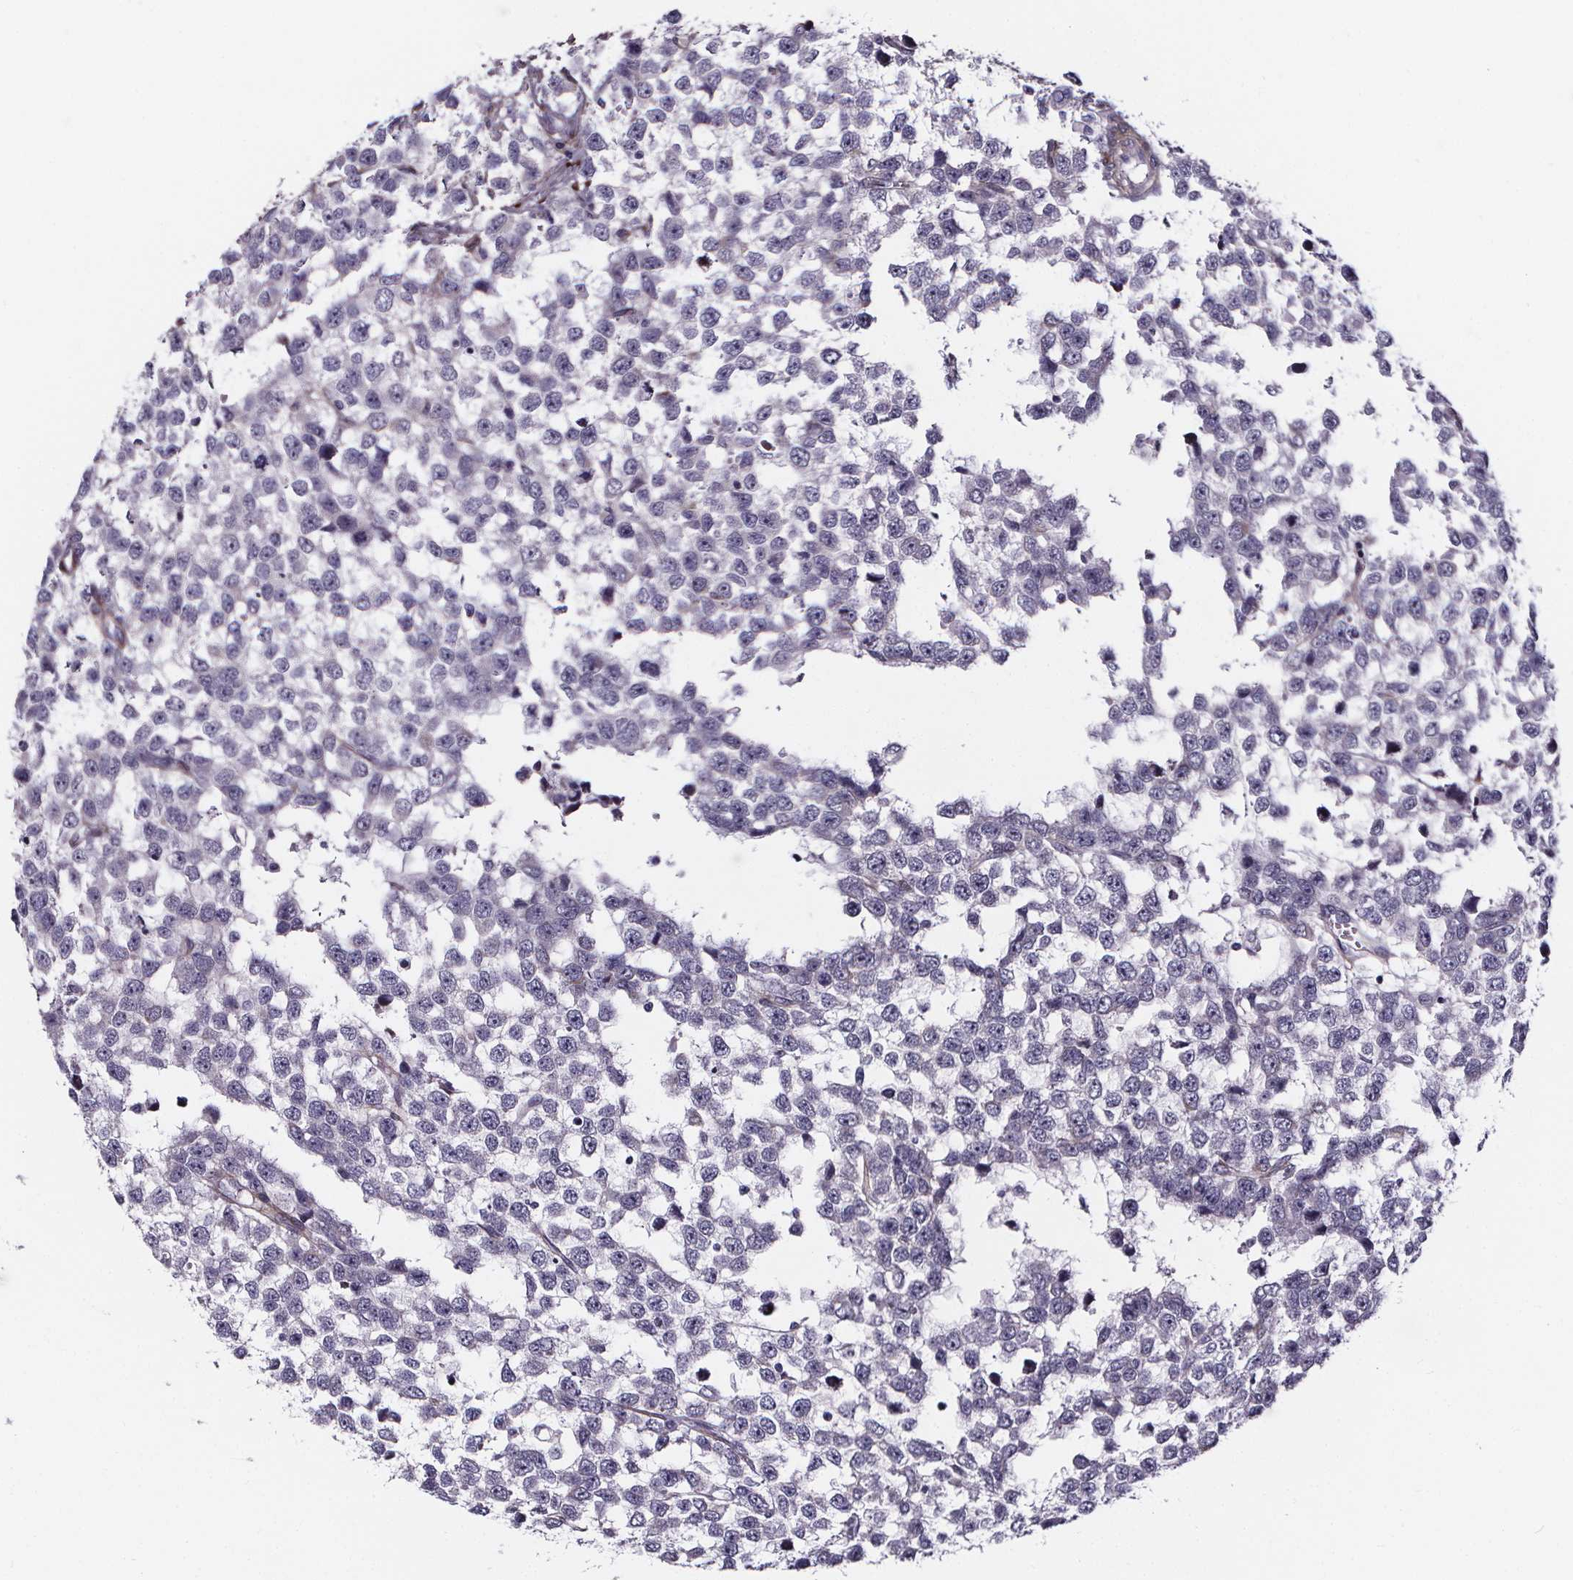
{"staining": {"intensity": "negative", "quantity": "none", "location": "none"}, "tissue": "testis cancer", "cell_type": "Tumor cells", "image_type": "cancer", "snomed": [{"axis": "morphology", "description": "Seminoma, NOS"}, {"axis": "topography", "description": "Testis"}], "caption": "The image shows no significant expression in tumor cells of testis seminoma.", "gene": "AEBP1", "patient": {"sex": "male", "age": 34}}